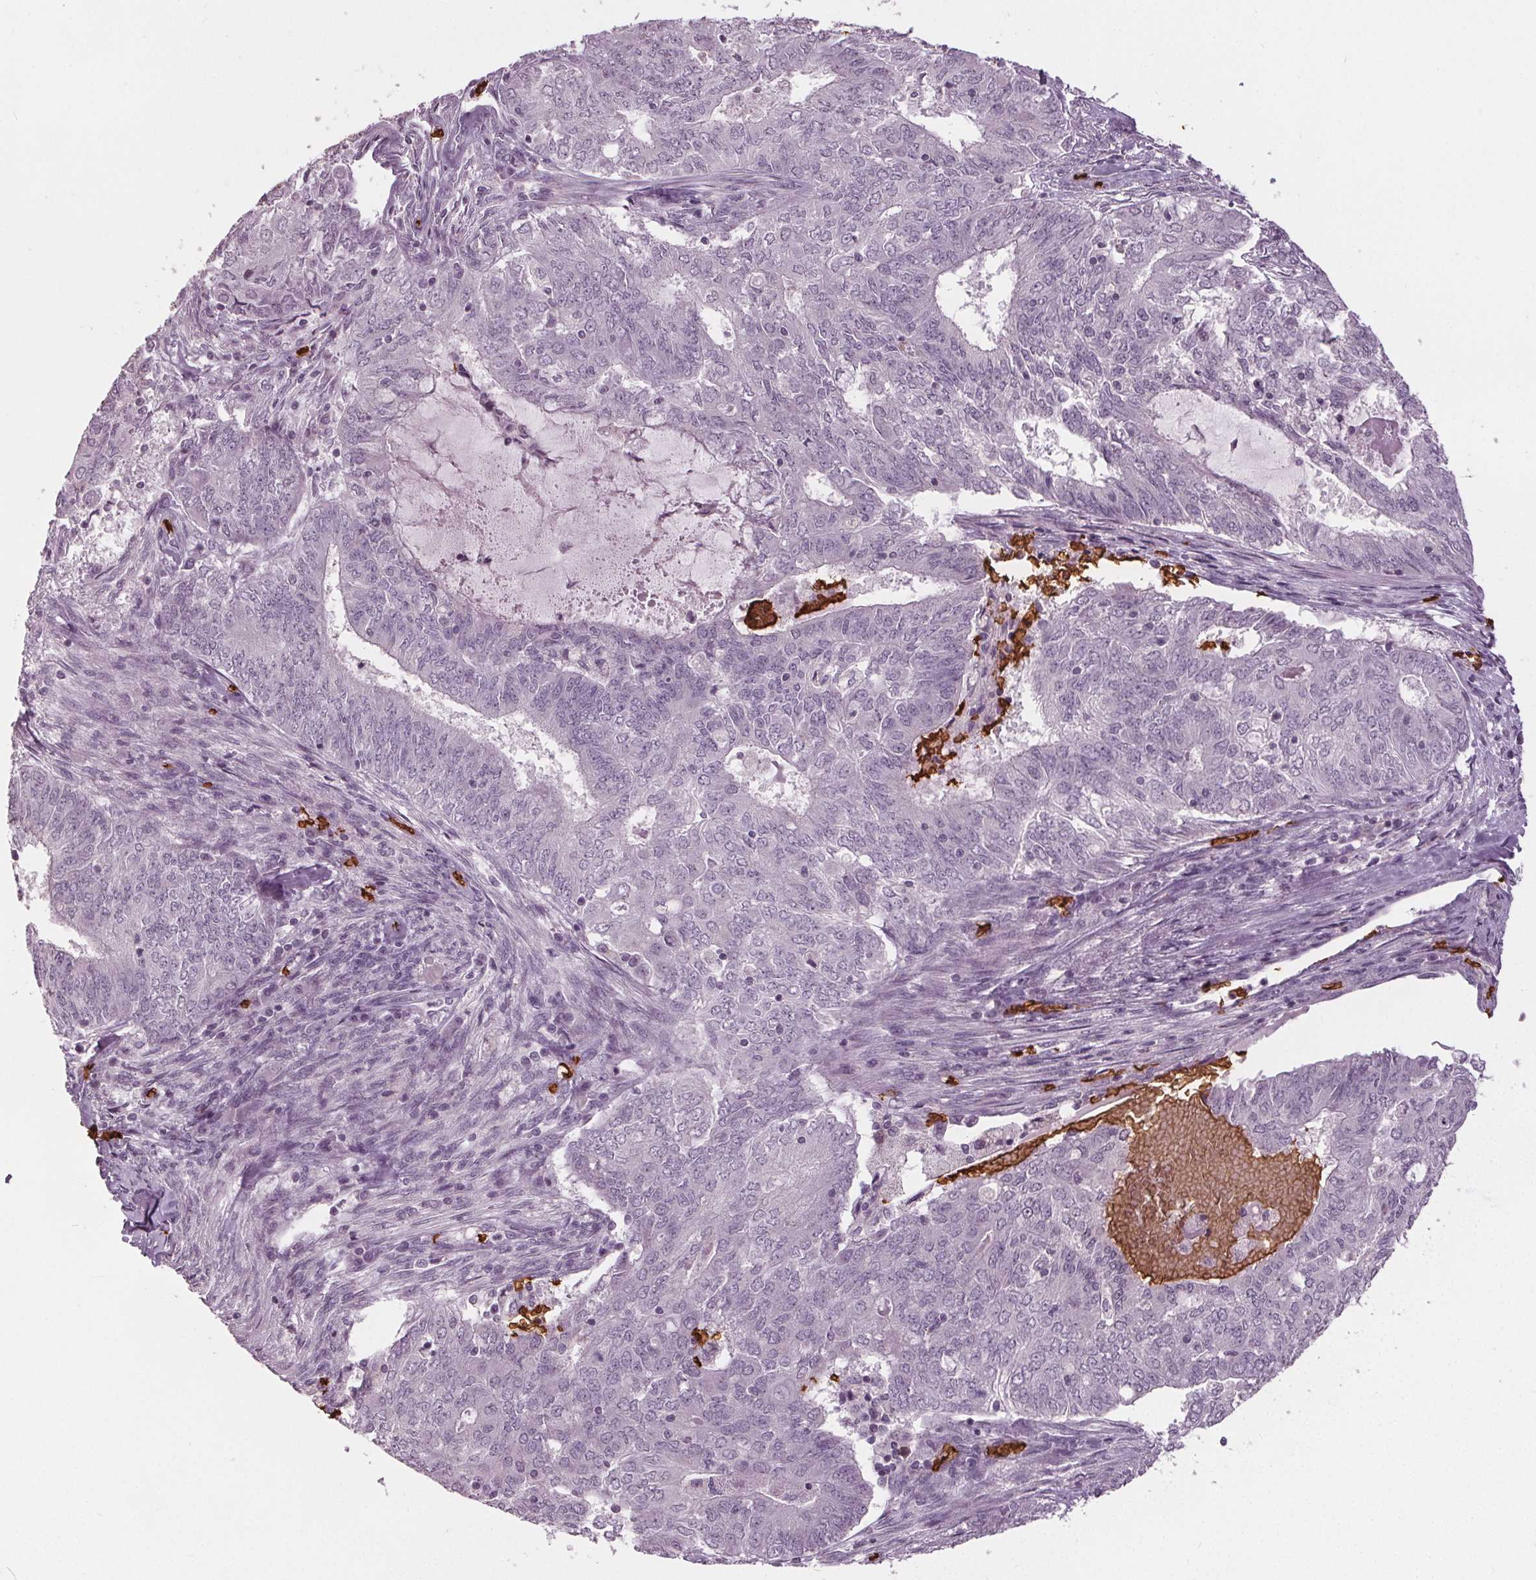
{"staining": {"intensity": "negative", "quantity": "none", "location": "none"}, "tissue": "endometrial cancer", "cell_type": "Tumor cells", "image_type": "cancer", "snomed": [{"axis": "morphology", "description": "Adenocarcinoma, NOS"}, {"axis": "topography", "description": "Endometrium"}], "caption": "Endometrial cancer (adenocarcinoma) was stained to show a protein in brown. There is no significant positivity in tumor cells.", "gene": "SLC4A1", "patient": {"sex": "female", "age": 62}}